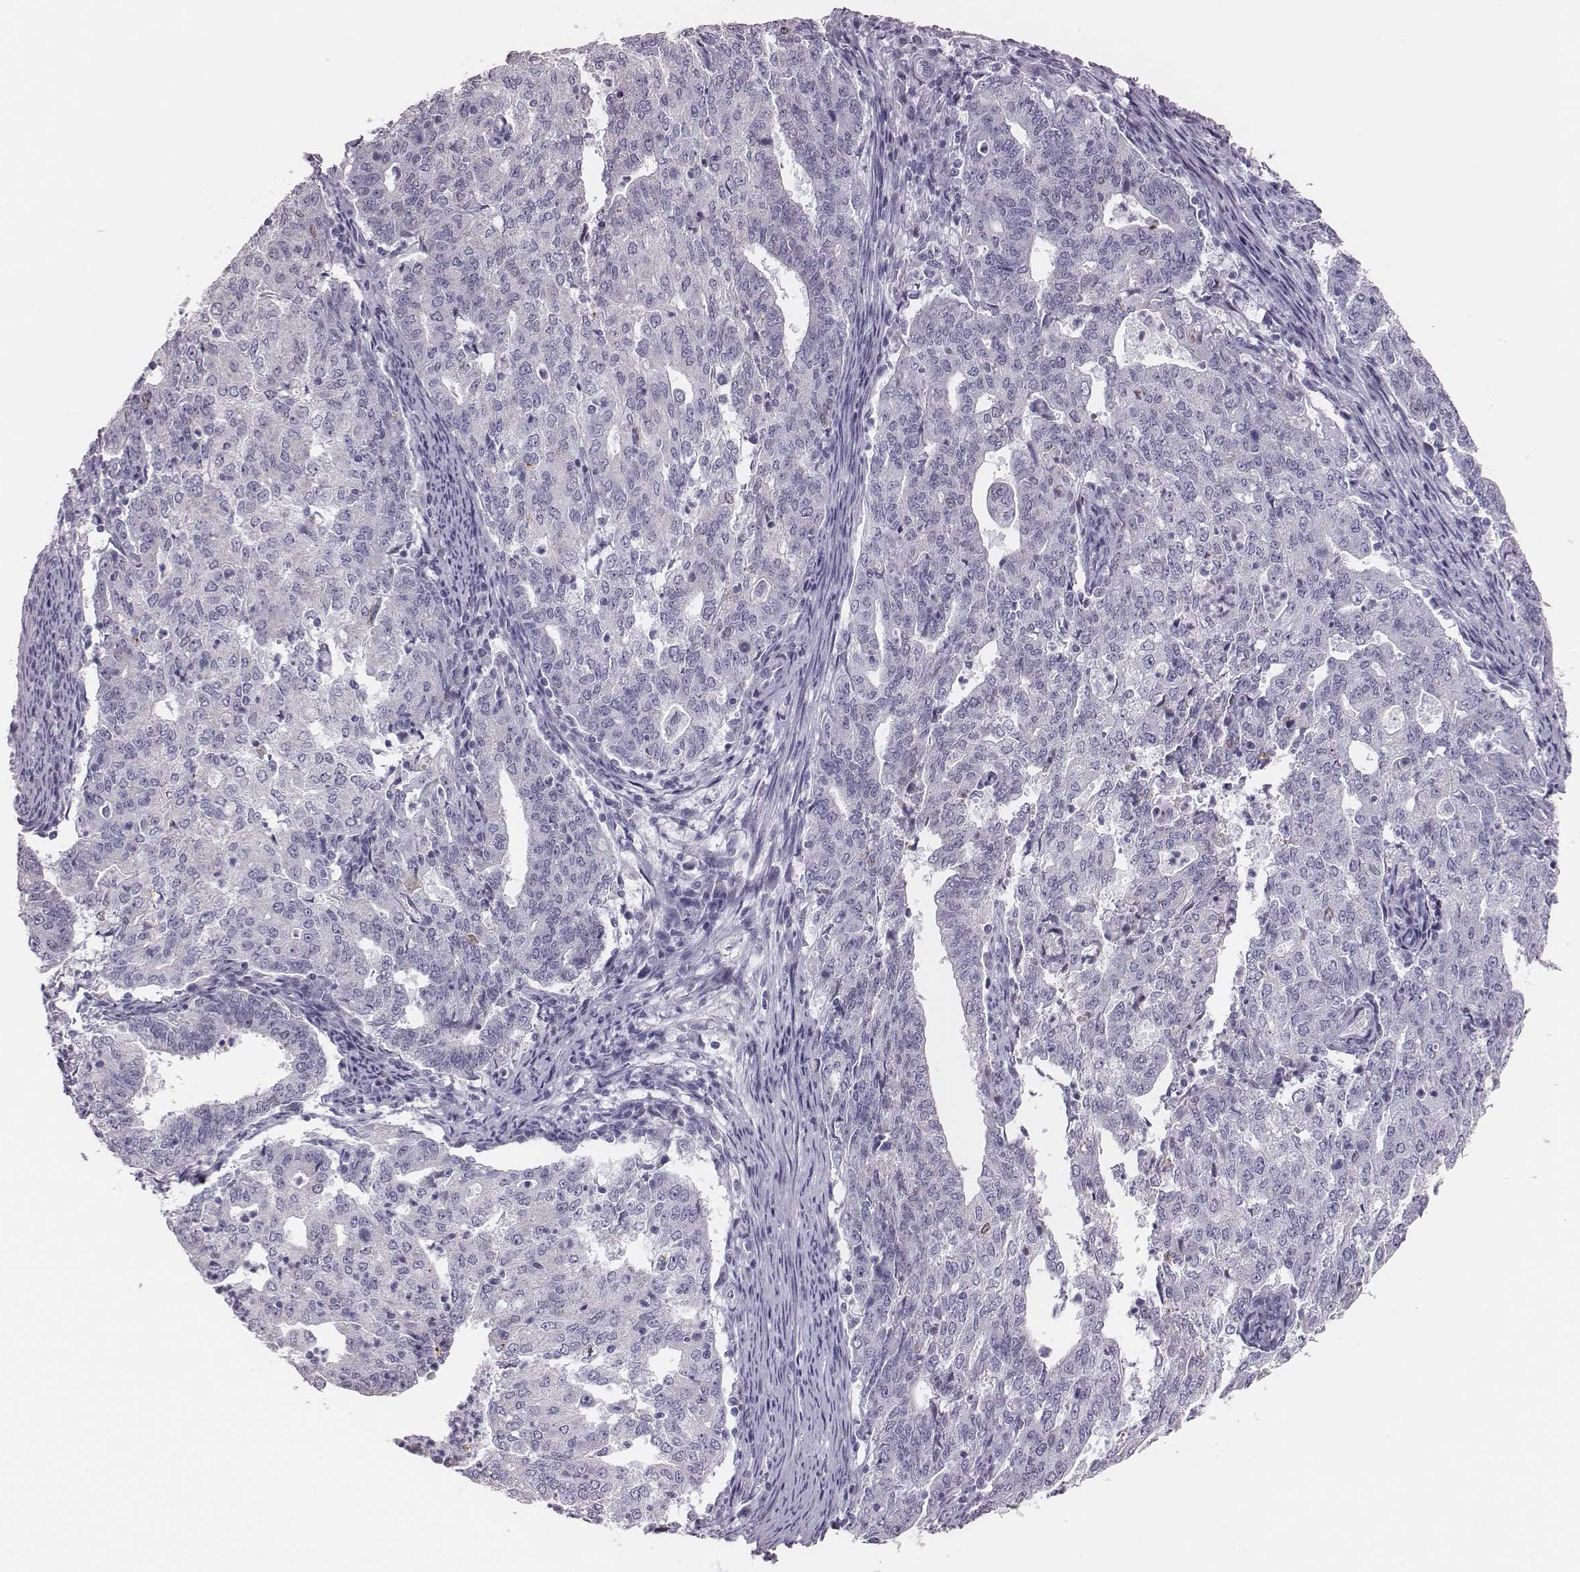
{"staining": {"intensity": "negative", "quantity": "none", "location": "none"}, "tissue": "endometrial cancer", "cell_type": "Tumor cells", "image_type": "cancer", "snomed": [{"axis": "morphology", "description": "Adenocarcinoma, NOS"}, {"axis": "topography", "description": "Endometrium"}], "caption": "Image shows no significant protein positivity in tumor cells of endometrial cancer.", "gene": "H1-6", "patient": {"sex": "female", "age": 82}}